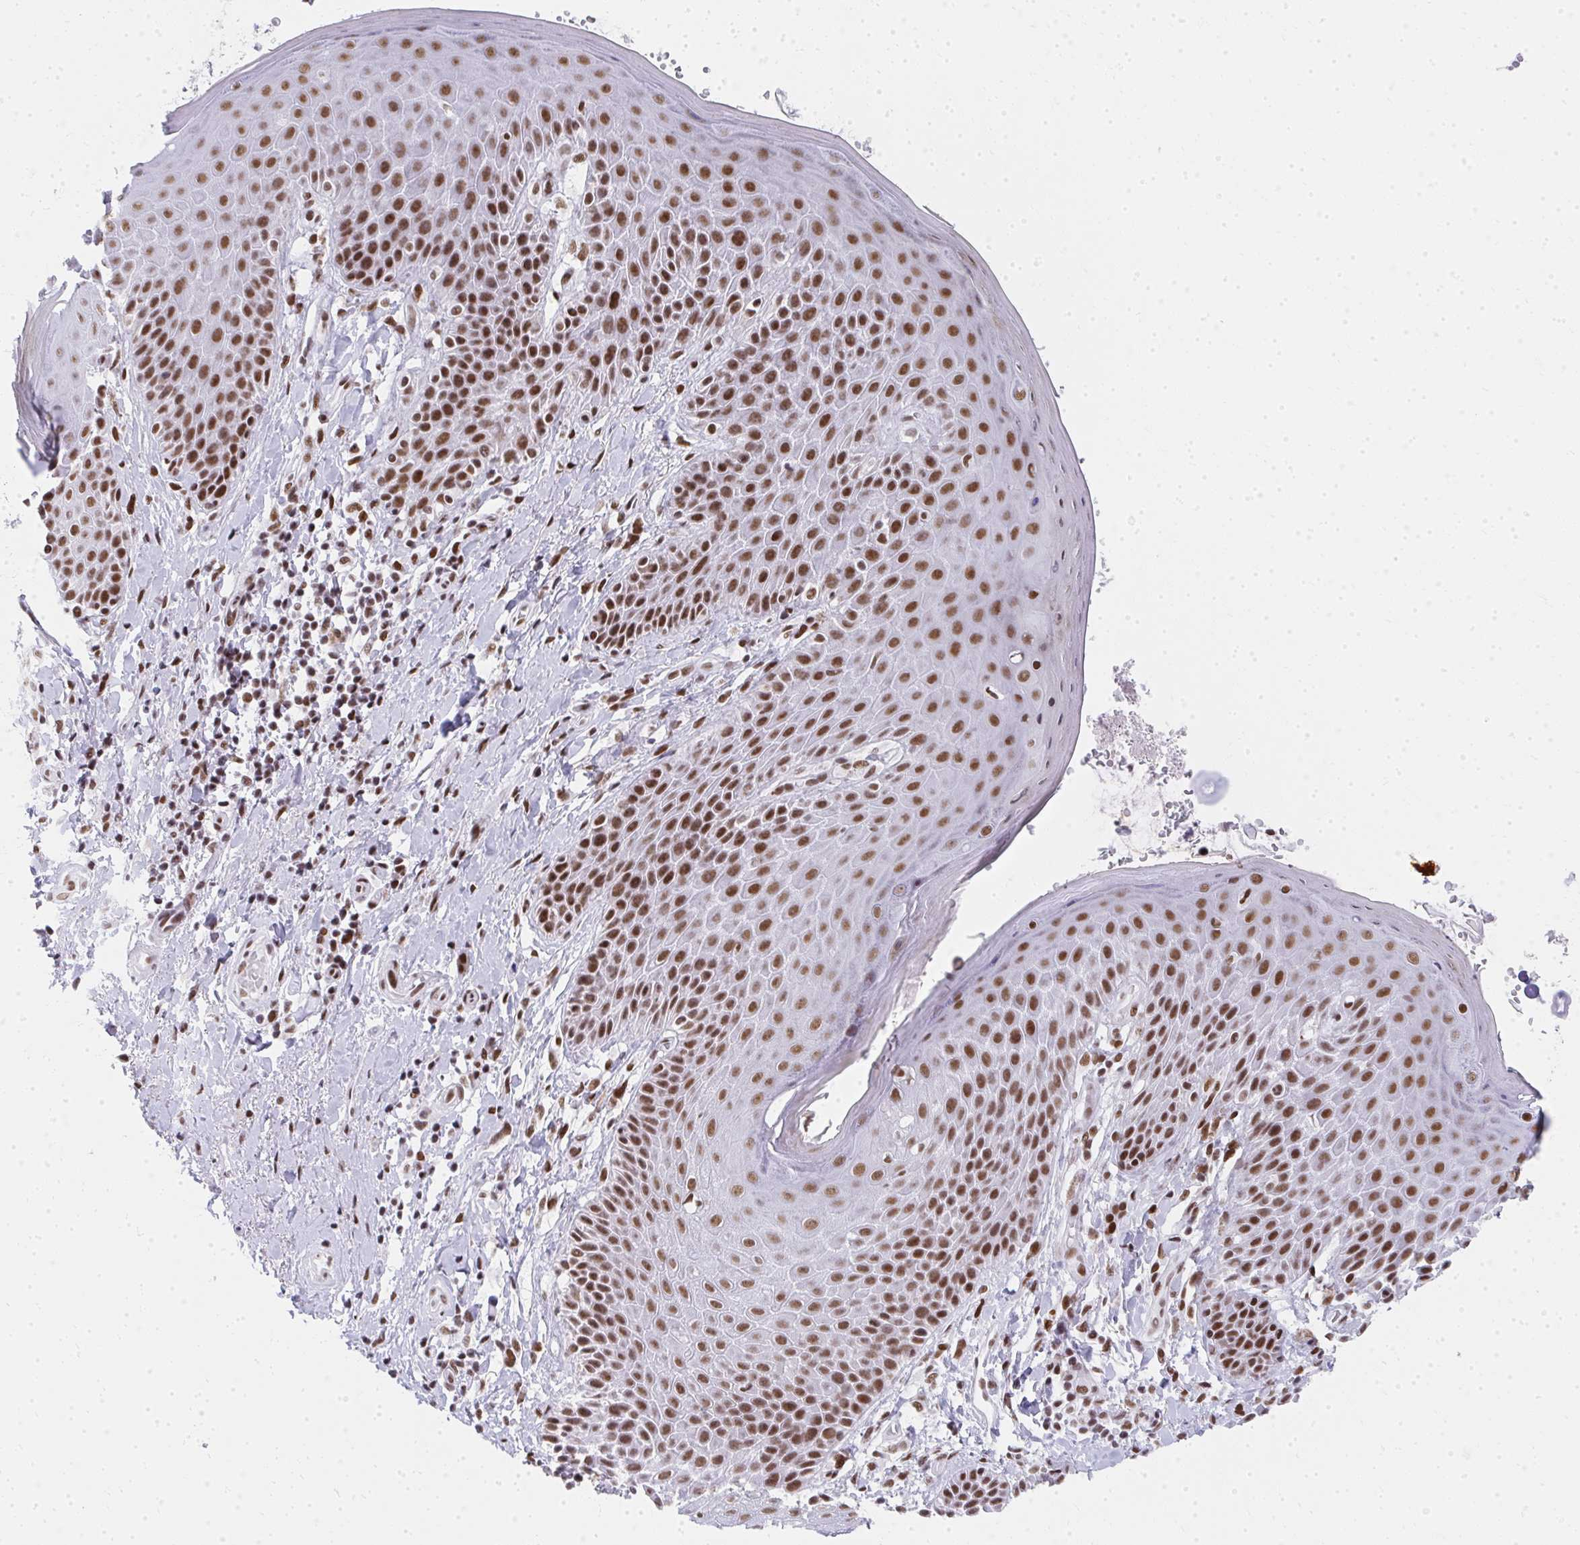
{"staining": {"intensity": "strong", "quantity": ">75%", "location": "nuclear"}, "tissue": "skin", "cell_type": "Epidermal cells", "image_type": "normal", "snomed": [{"axis": "morphology", "description": "Normal tissue, NOS"}, {"axis": "topography", "description": "Anal"}, {"axis": "topography", "description": "Peripheral nerve tissue"}], "caption": "Skin stained with immunohistochemistry displays strong nuclear expression in approximately >75% of epidermal cells.", "gene": "CREBBP", "patient": {"sex": "male", "age": 51}}